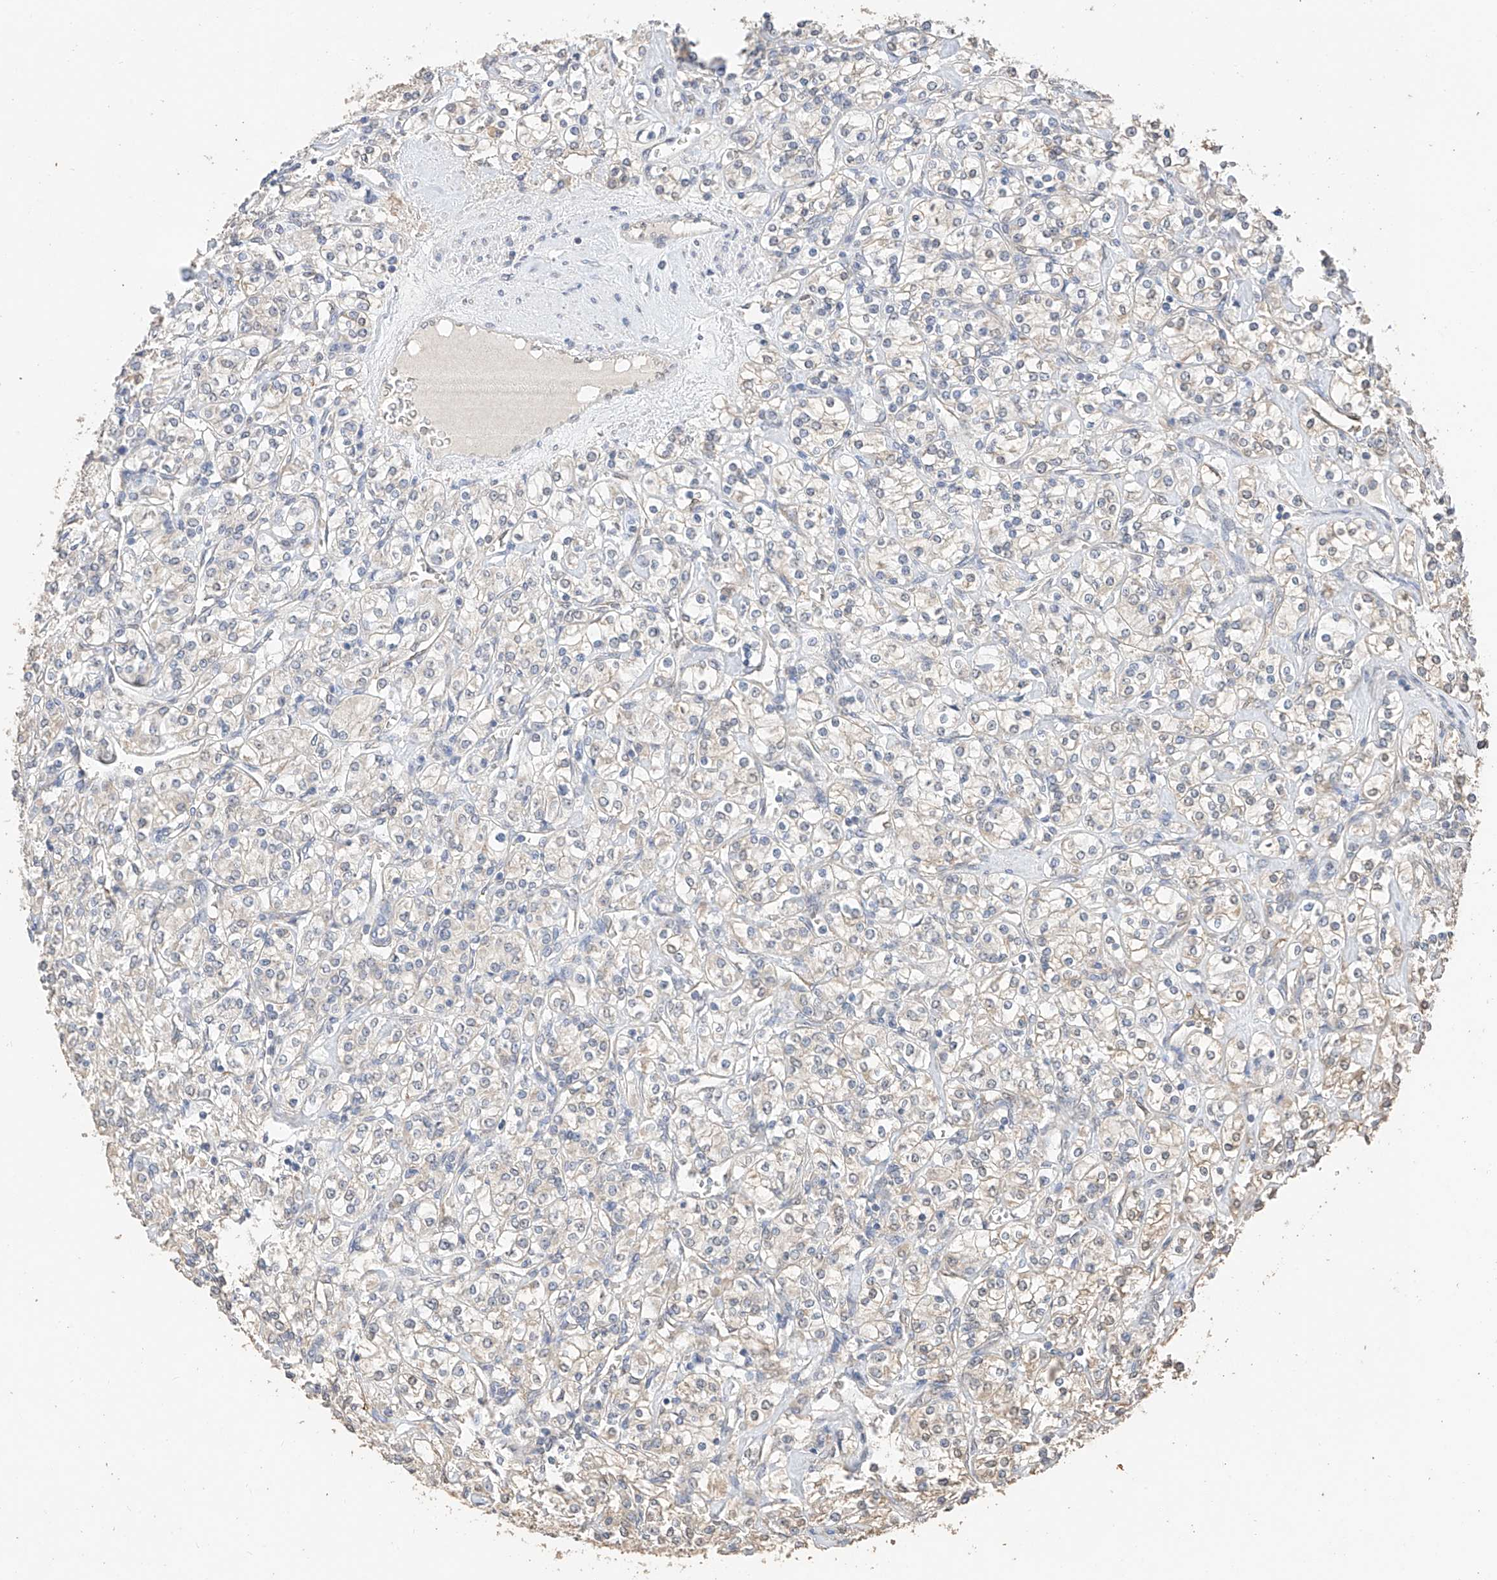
{"staining": {"intensity": "weak", "quantity": "<25%", "location": "cytoplasmic/membranous"}, "tissue": "renal cancer", "cell_type": "Tumor cells", "image_type": "cancer", "snomed": [{"axis": "morphology", "description": "Adenocarcinoma, NOS"}, {"axis": "topography", "description": "Kidney"}], "caption": "Protein analysis of adenocarcinoma (renal) displays no significant positivity in tumor cells. The staining was performed using DAB to visualize the protein expression in brown, while the nuclei were stained in blue with hematoxylin (Magnification: 20x).", "gene": "IL22RA2", "patient": {"sex": "male", "age": 77}}